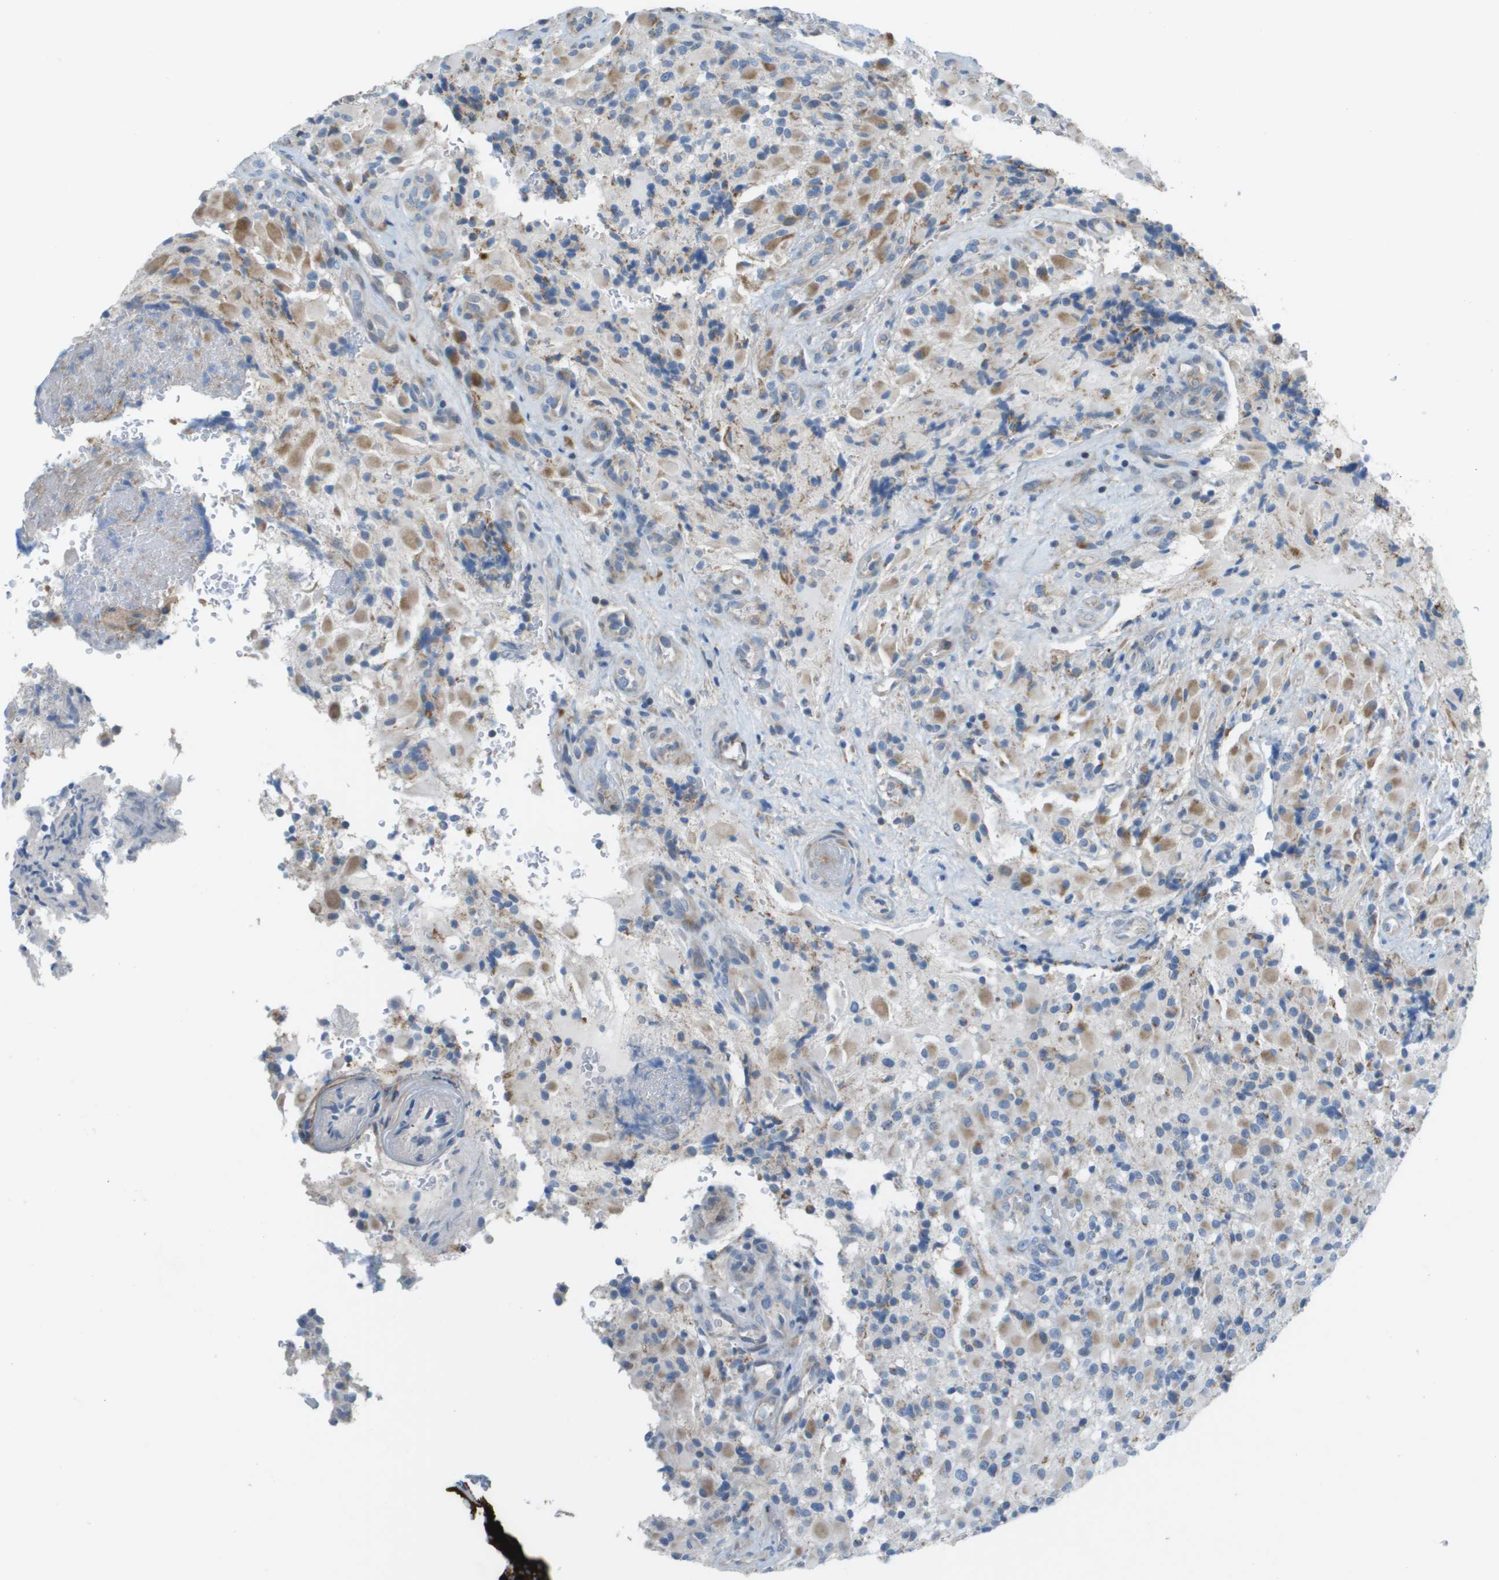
{"staining": {"intensity": "moderate", "quantity": "<25%", "location": "cytoplasmic/membranous"}, "tissue": "glioma", "cell_type": "Tumor cells", "image_type": "cancer", "snomed": [{"axis": "morphology", "description": "Glioma, malignant, High grade"}, {"axis": "topography", "description": "Brain"}], "caption": "Glioma was stained to show a protein in brown. There is low levels of moderate cytoplasmic/membranous staining in approximately <25% of tumor cells.", "gene": "GALNT6", "patient": {"sex": "male", "age": 71}}